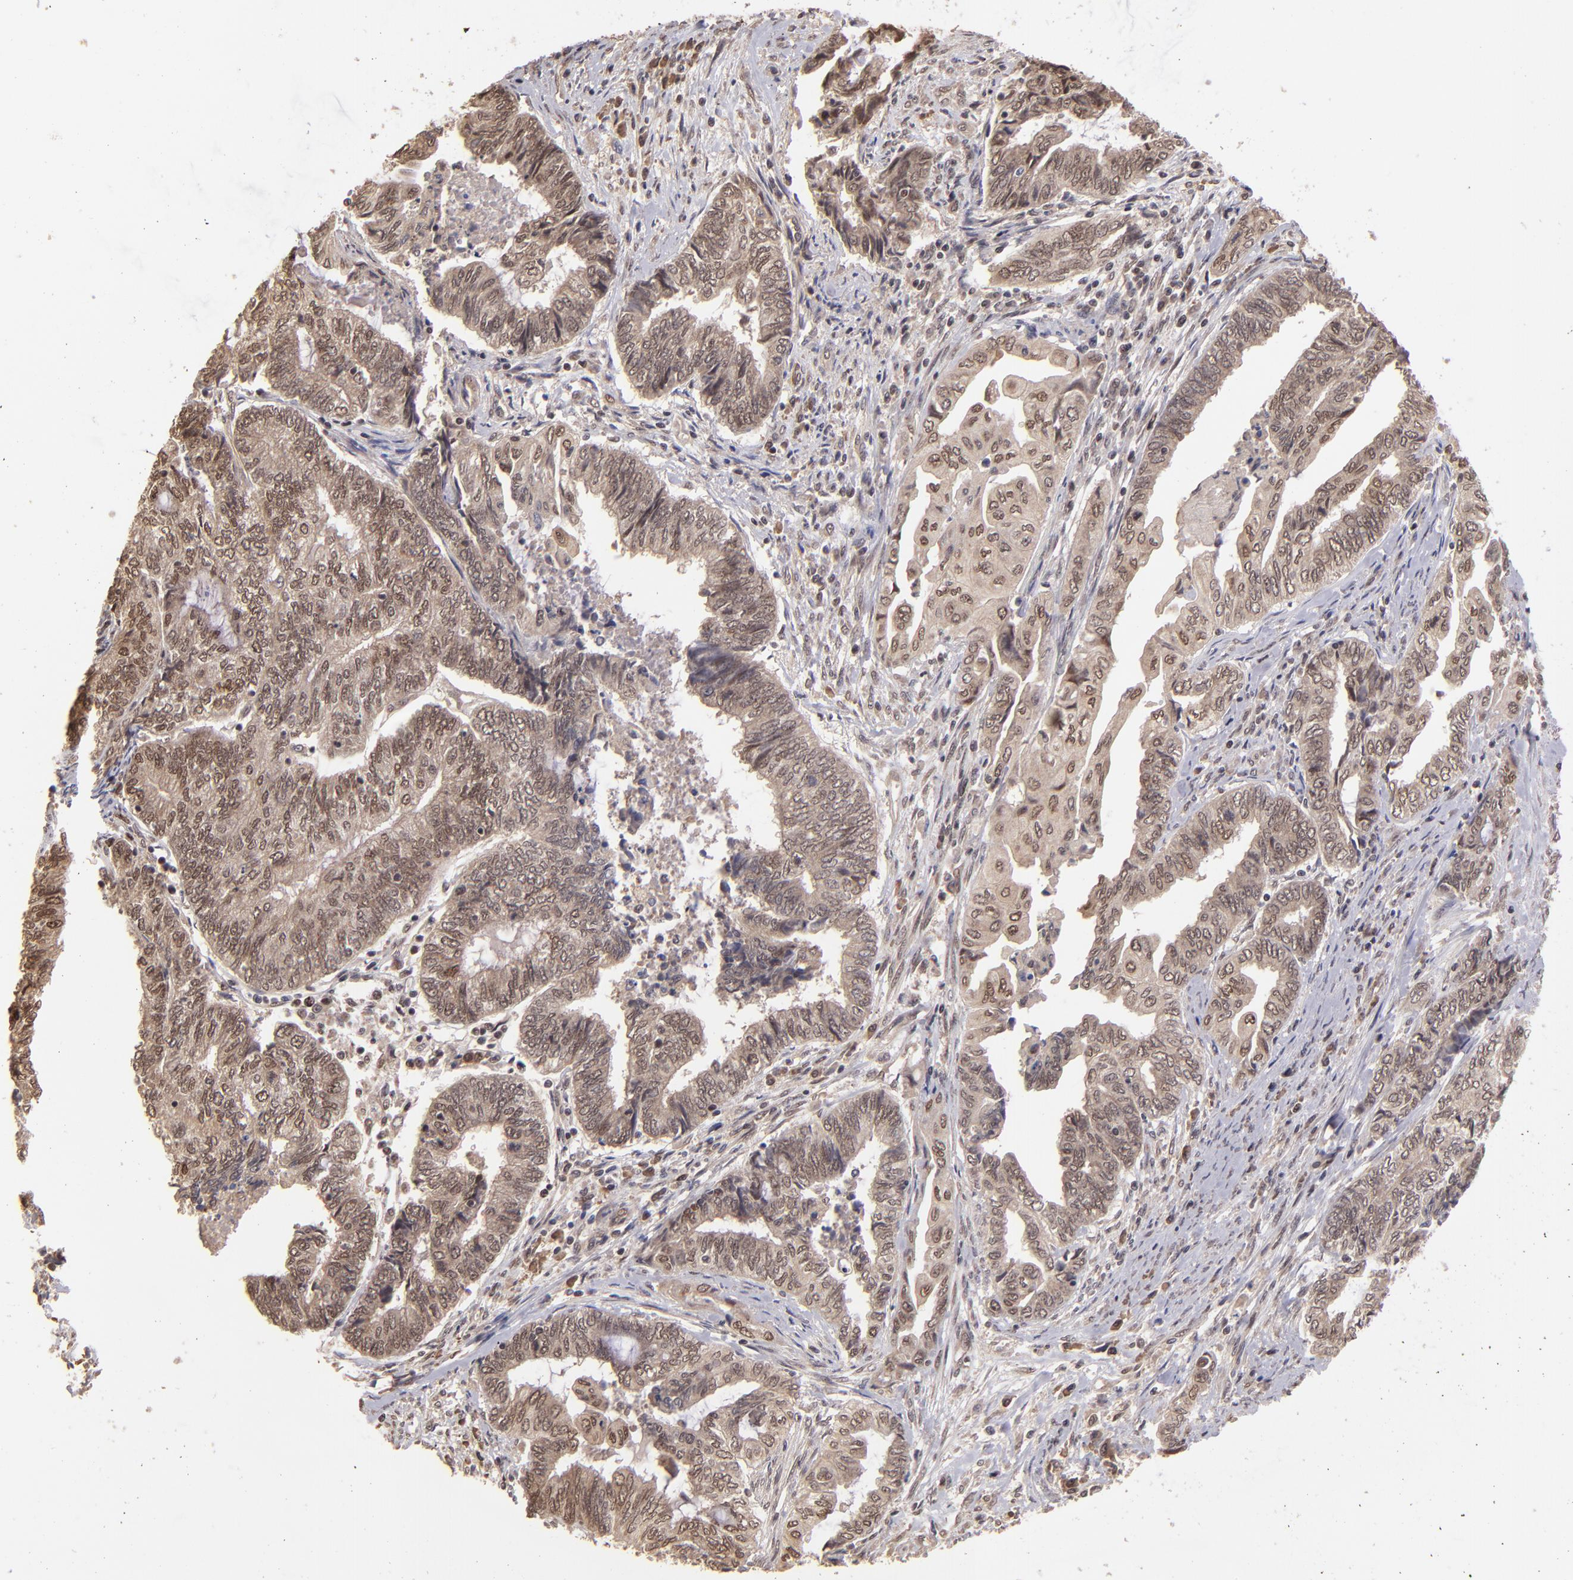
{"staining": {"intensity": "moderate", "quantity": ">75%", "location": "cytoplasmic/membranous,nuclear"}, "tissue": "endometrial cancer", "cell_type": "Tumor cells", "image_type": "cancer", "snomed": [{"axis": "morphology", "description": "Adenocarcinoma, NOS"}, {"axis": "topography", "description": "Uterus"}, {"axis": "topography", "description": "Endometrium"}], "caption": "Adenocarcinoma (endometrial) stained for a protein (brown) displays moderate cytoplasmic/membranous and nuclear positive staining in approximately >75% of tumor cells.", "gene": "ABHD12B", "patient": {"sex": "female", "age": 70}}